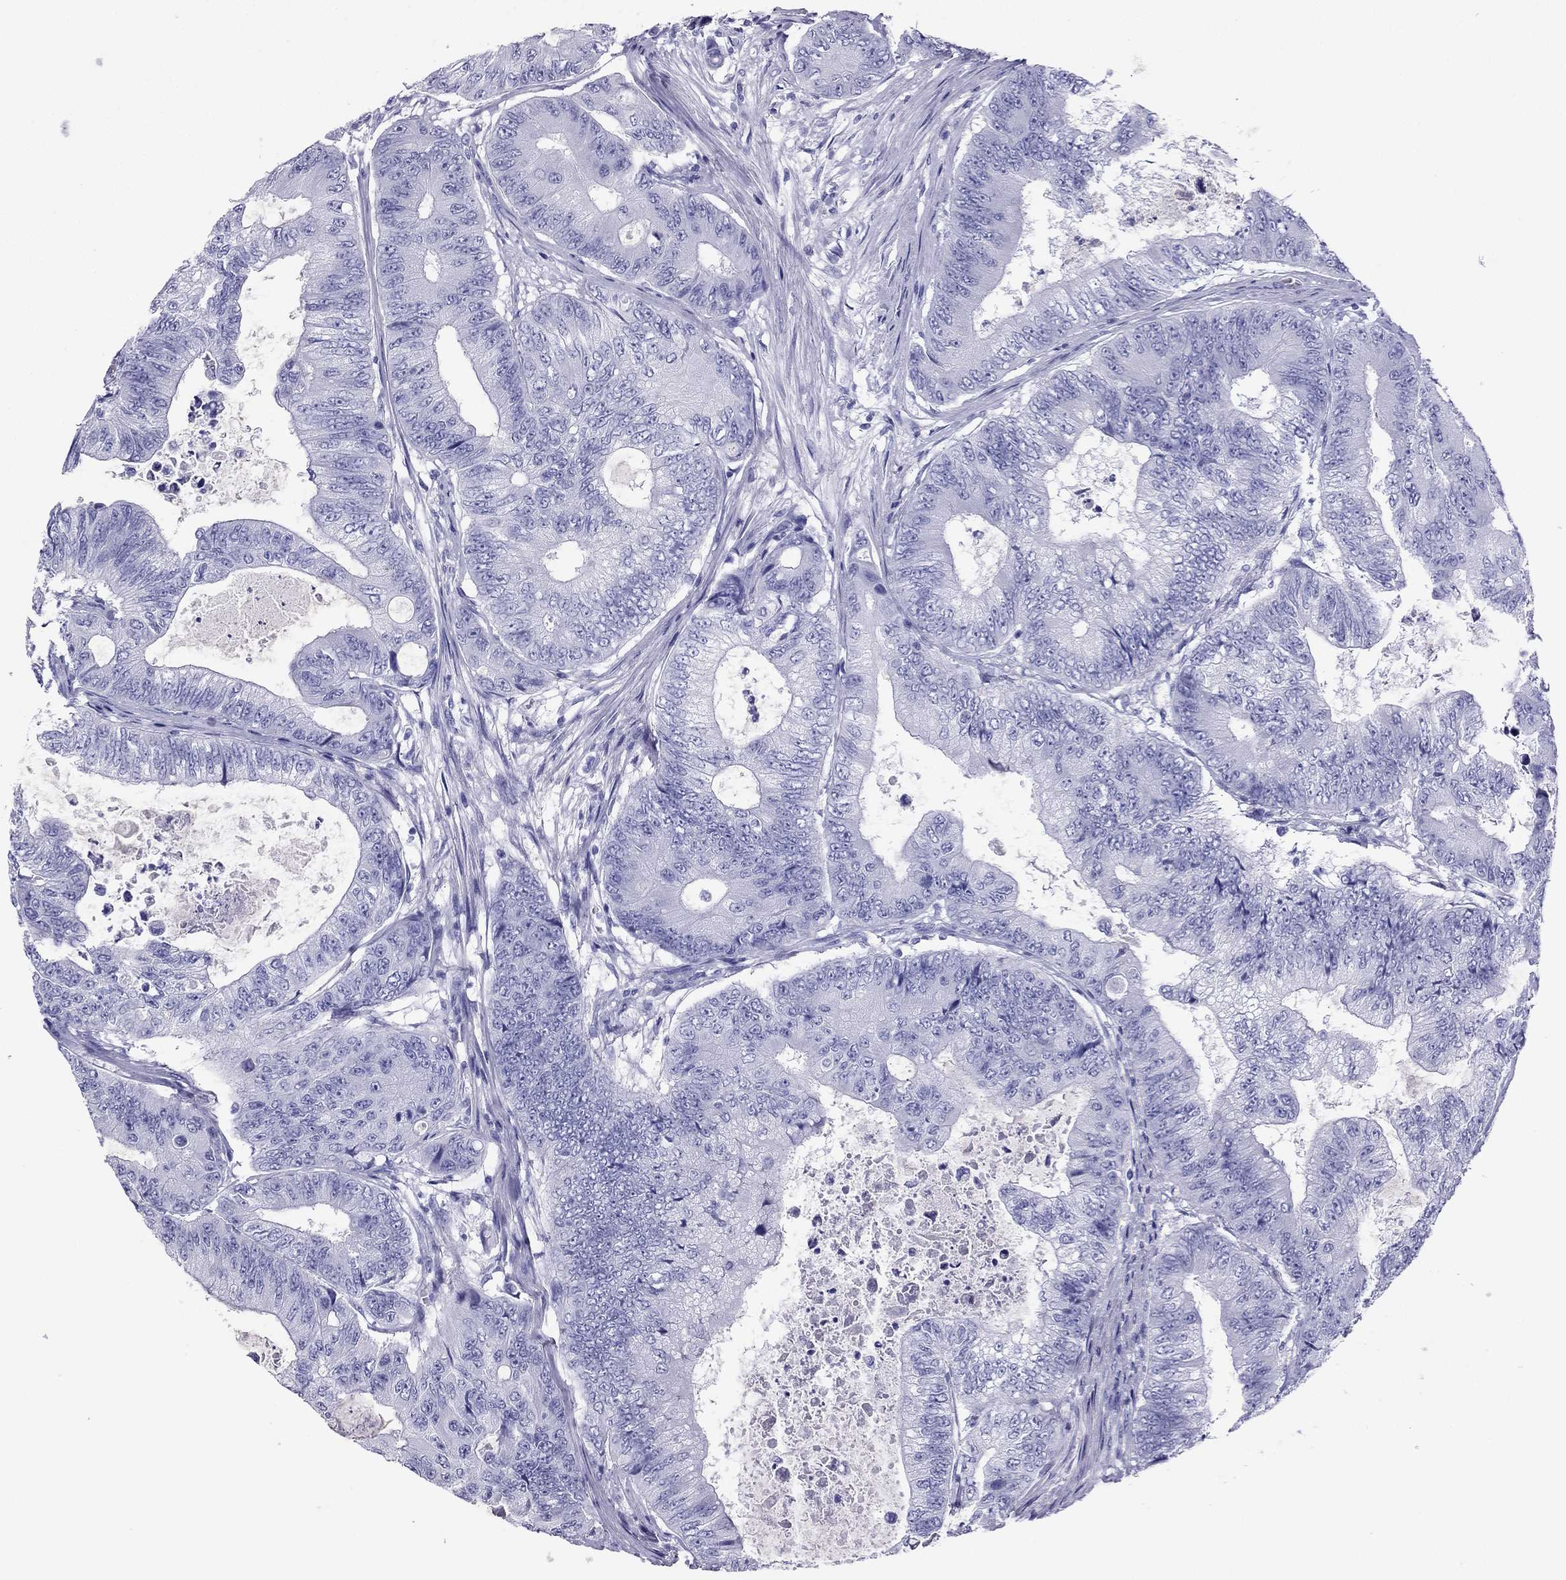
{"staining": {"intensity": "negative", "quantity": "none", "location": "none"}, "tissue": "colorectal cancer", "cell_type": "Tumor cells", "image_type": "cancer", "snomed": [{"axis": "morphology", "description": "Adenocarcinoma, NOS"}, {"axis": "topography", "description": "Colon"}], "caption": "This is a photomicrograph of IHC staining of adenocarcinoma (colorectal), which shows no expression in tumor cells.", "gene": "PDE6A", "patient": {"sex": "female", "age": 48}}